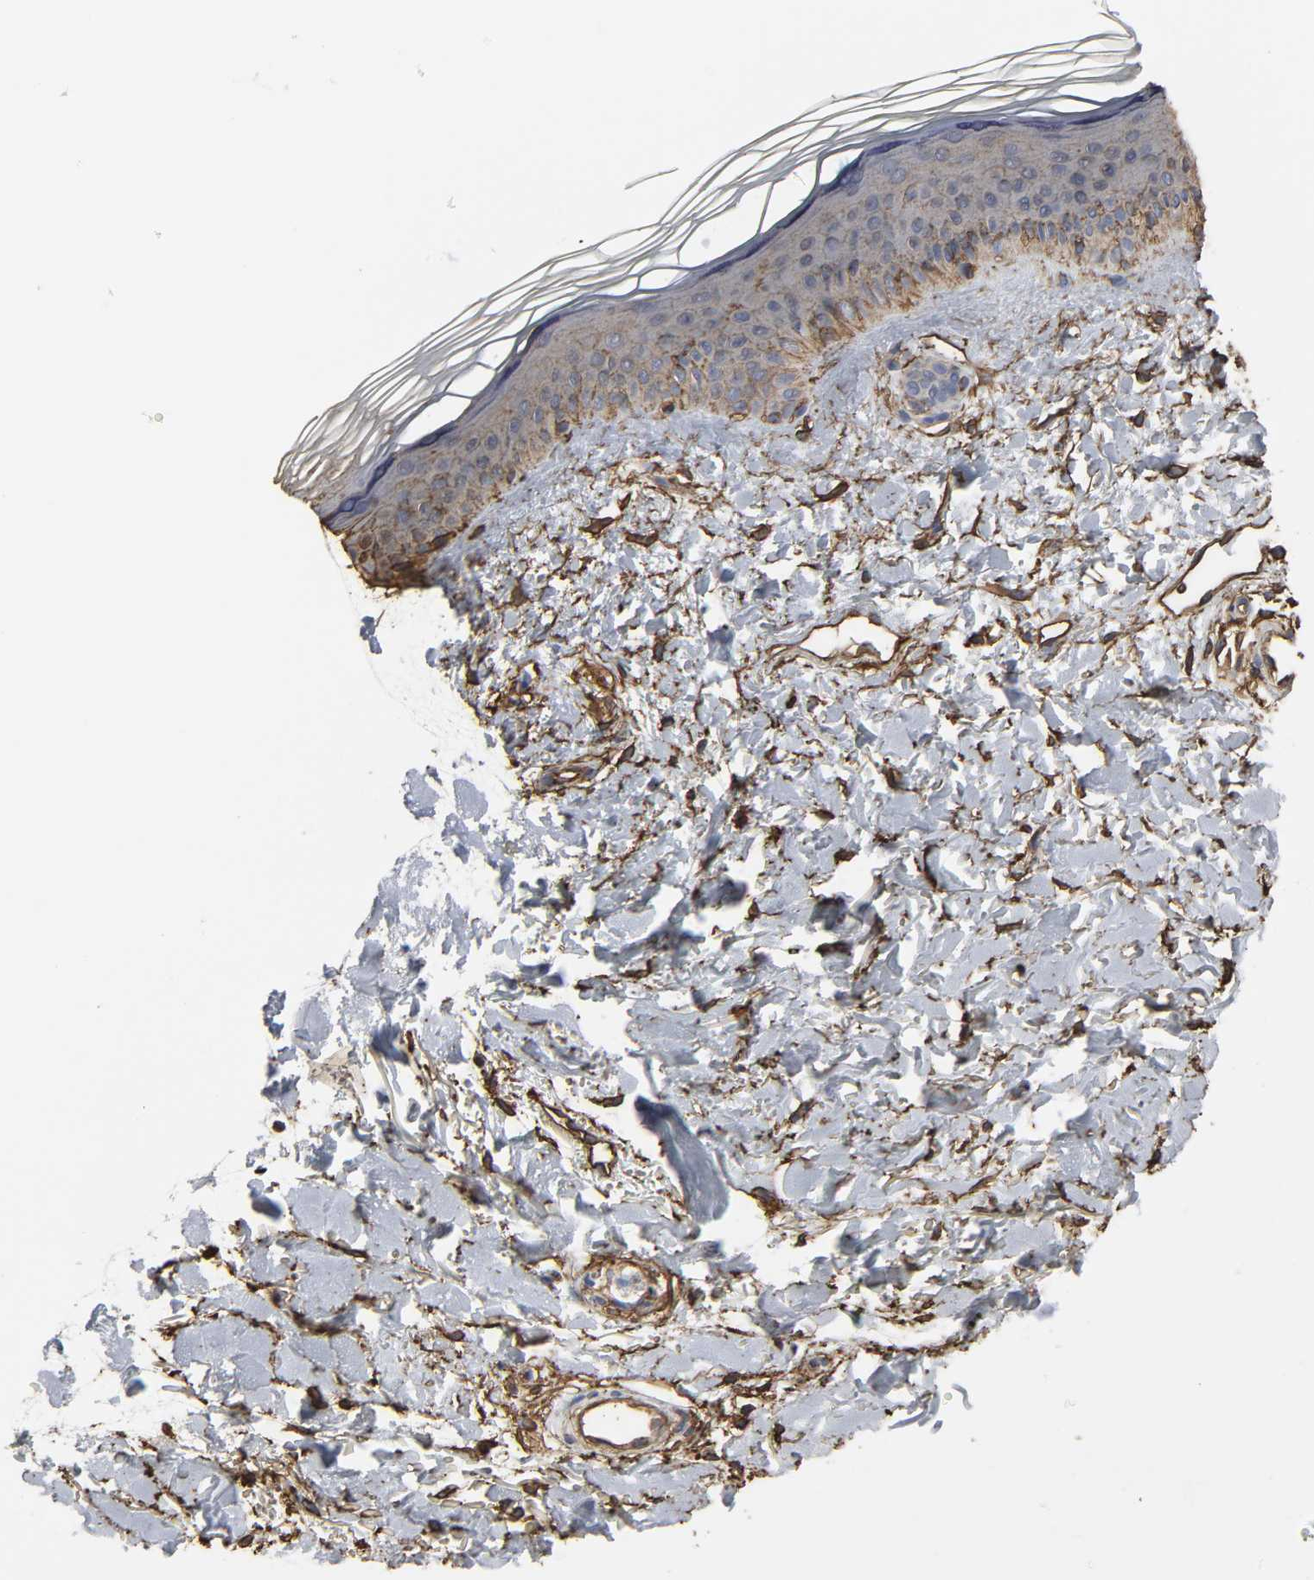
{"staining": {"intensity": "moderate", "quantity": "25%-75%", "location": "cytoplasmic/membranous"}, "tissue": "skin", "cell_type": "Fibroblasts", "image_type": "normal", "snomed": [{"axis": "morphology", "description": "Normal tissue, NOS"}, {"axis": "topography", "description": "Skin"}], "caption": "Normal skin demonstrates moderate cytoplasmic/membranous expression in approximately 25%-75% of fibroblasts.", "gene": "ANXA2", "patient": {"sex": "female", "age": 19}}